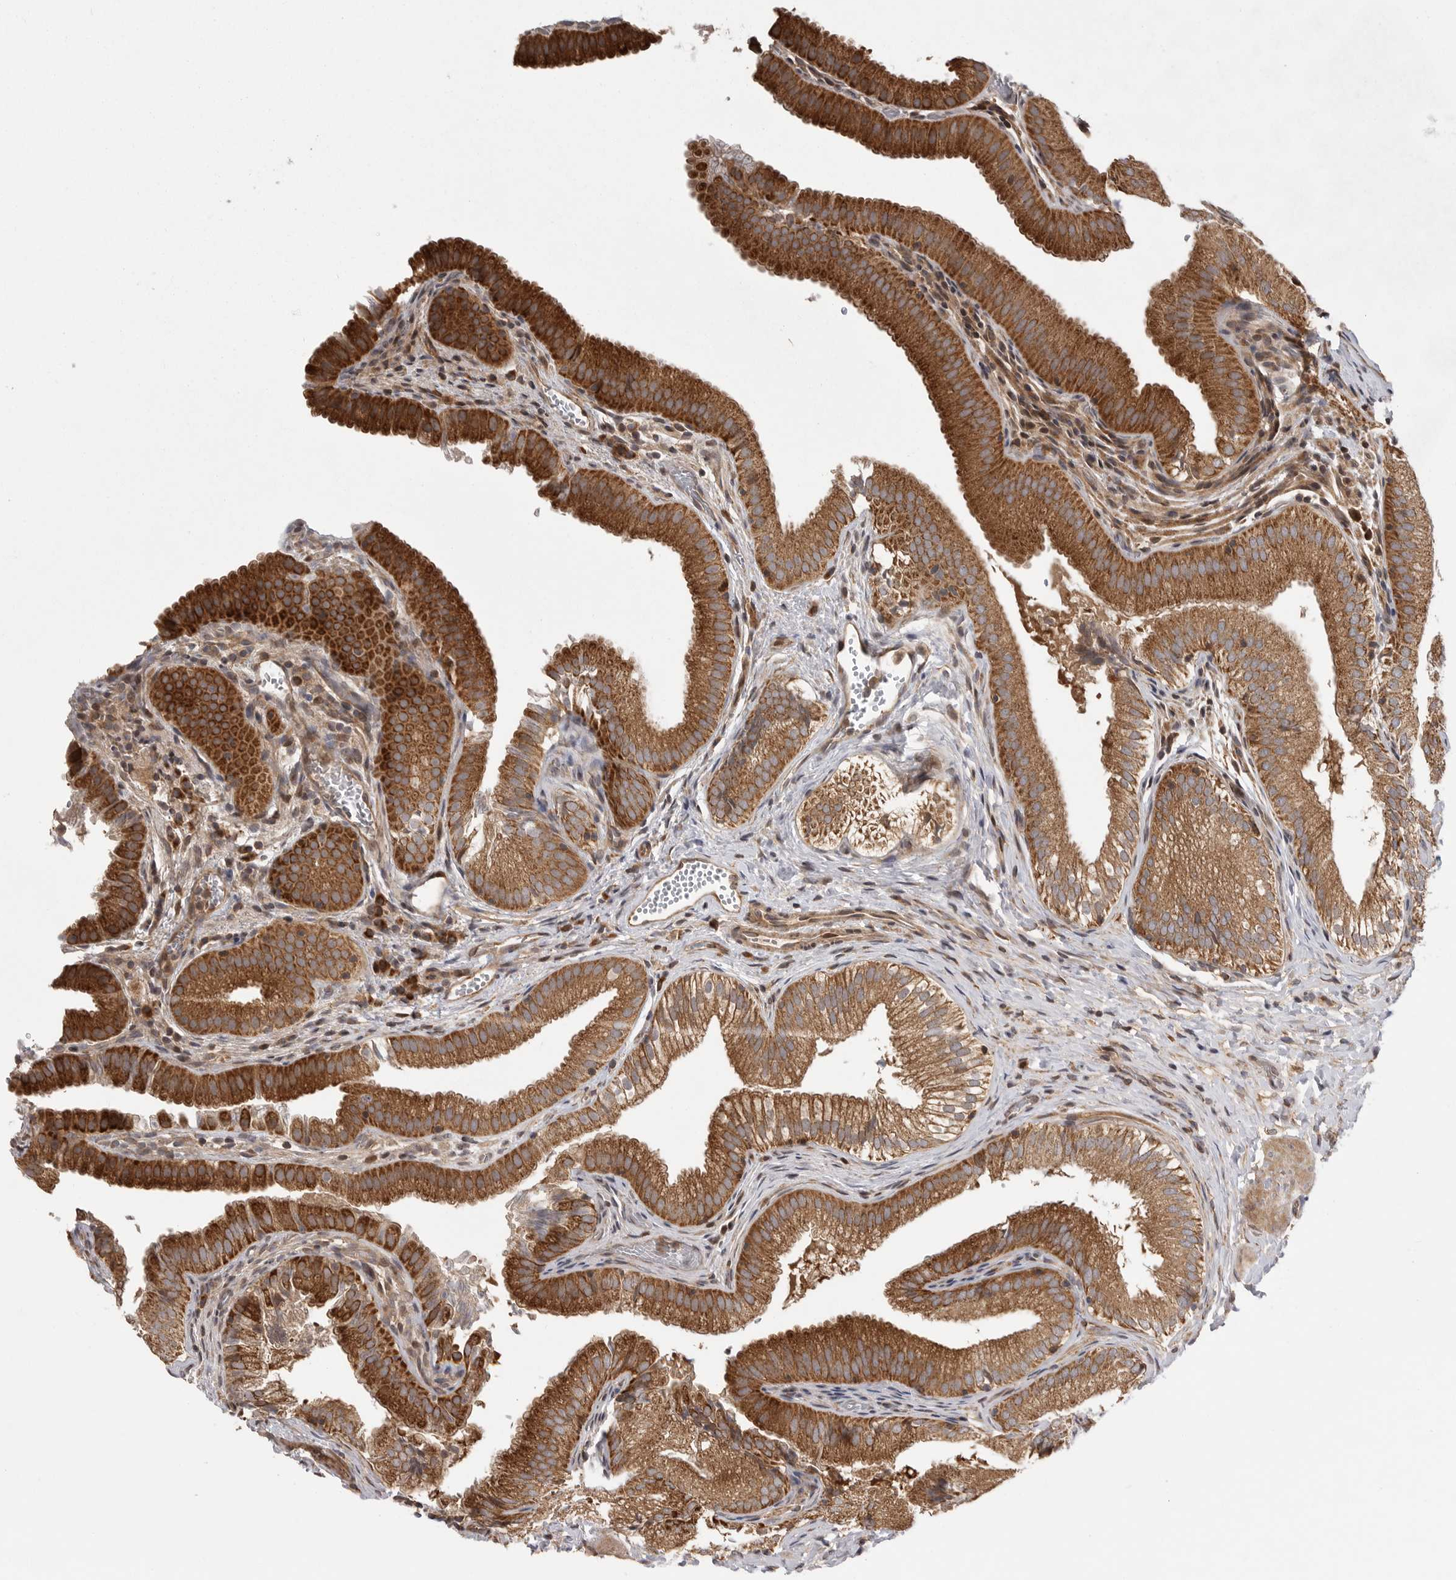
{"staining": {"intensity": "strong", "quantity": ">75%", "location": "cytoplasmic/membranous"}, "tissue": "gallbladder", "cell_type": "Glandular cells", "image_type": "normal", "snomed": [{"axis": "morphology", "description": "Normal tissue, NOS"}, {"axis": "topography", "description": "Gallbladder"}], "caption": "This image reveals immunohistochemistry staining of benign human gallbladder, with high strong cytoplasmic/membranous expression in about >75% of glandular cells.", "gene": "OXR1", "patient": {"sex": "female", "age": 30}}